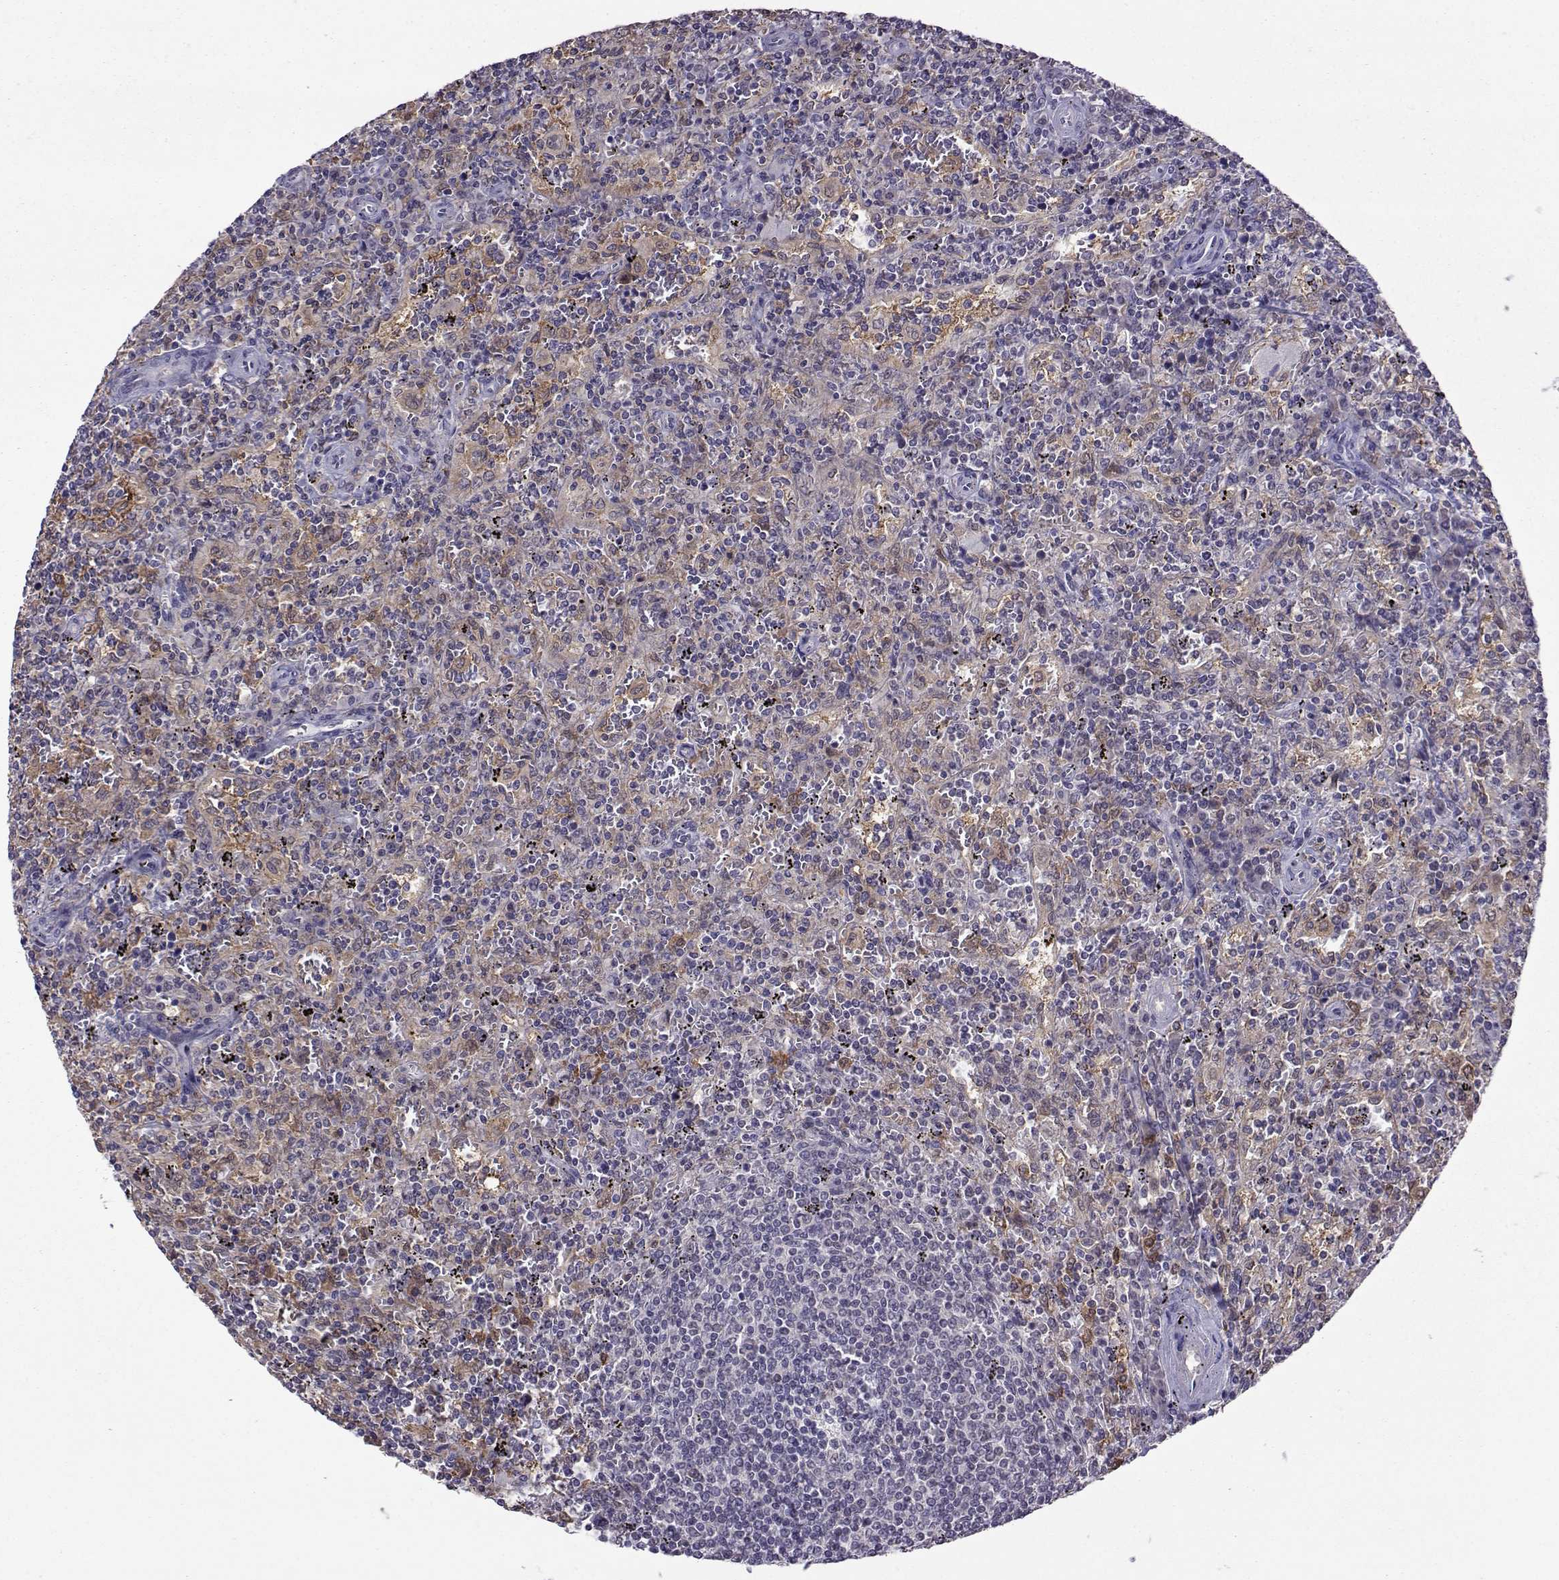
{"staining": {"intensity": "negative", "quantity": "none", "location": "none"}, "tissue": "lymphoma", "cell_type": "Tumor cells", "image_type": "cancer", "snomed": [{"axis": "morphology", "description": "Malignant lymphoma, non-Hodgkin's type, Low grade"}, {"axis": "topography", "description": "Spleen"}], "caption": "Tumor cells are negative for protein expression in human low-grade malignant lymphoma, non-Hodgkin's type.", "gene": "DDX20", "patient": {"sex": "male", "age": 62}}